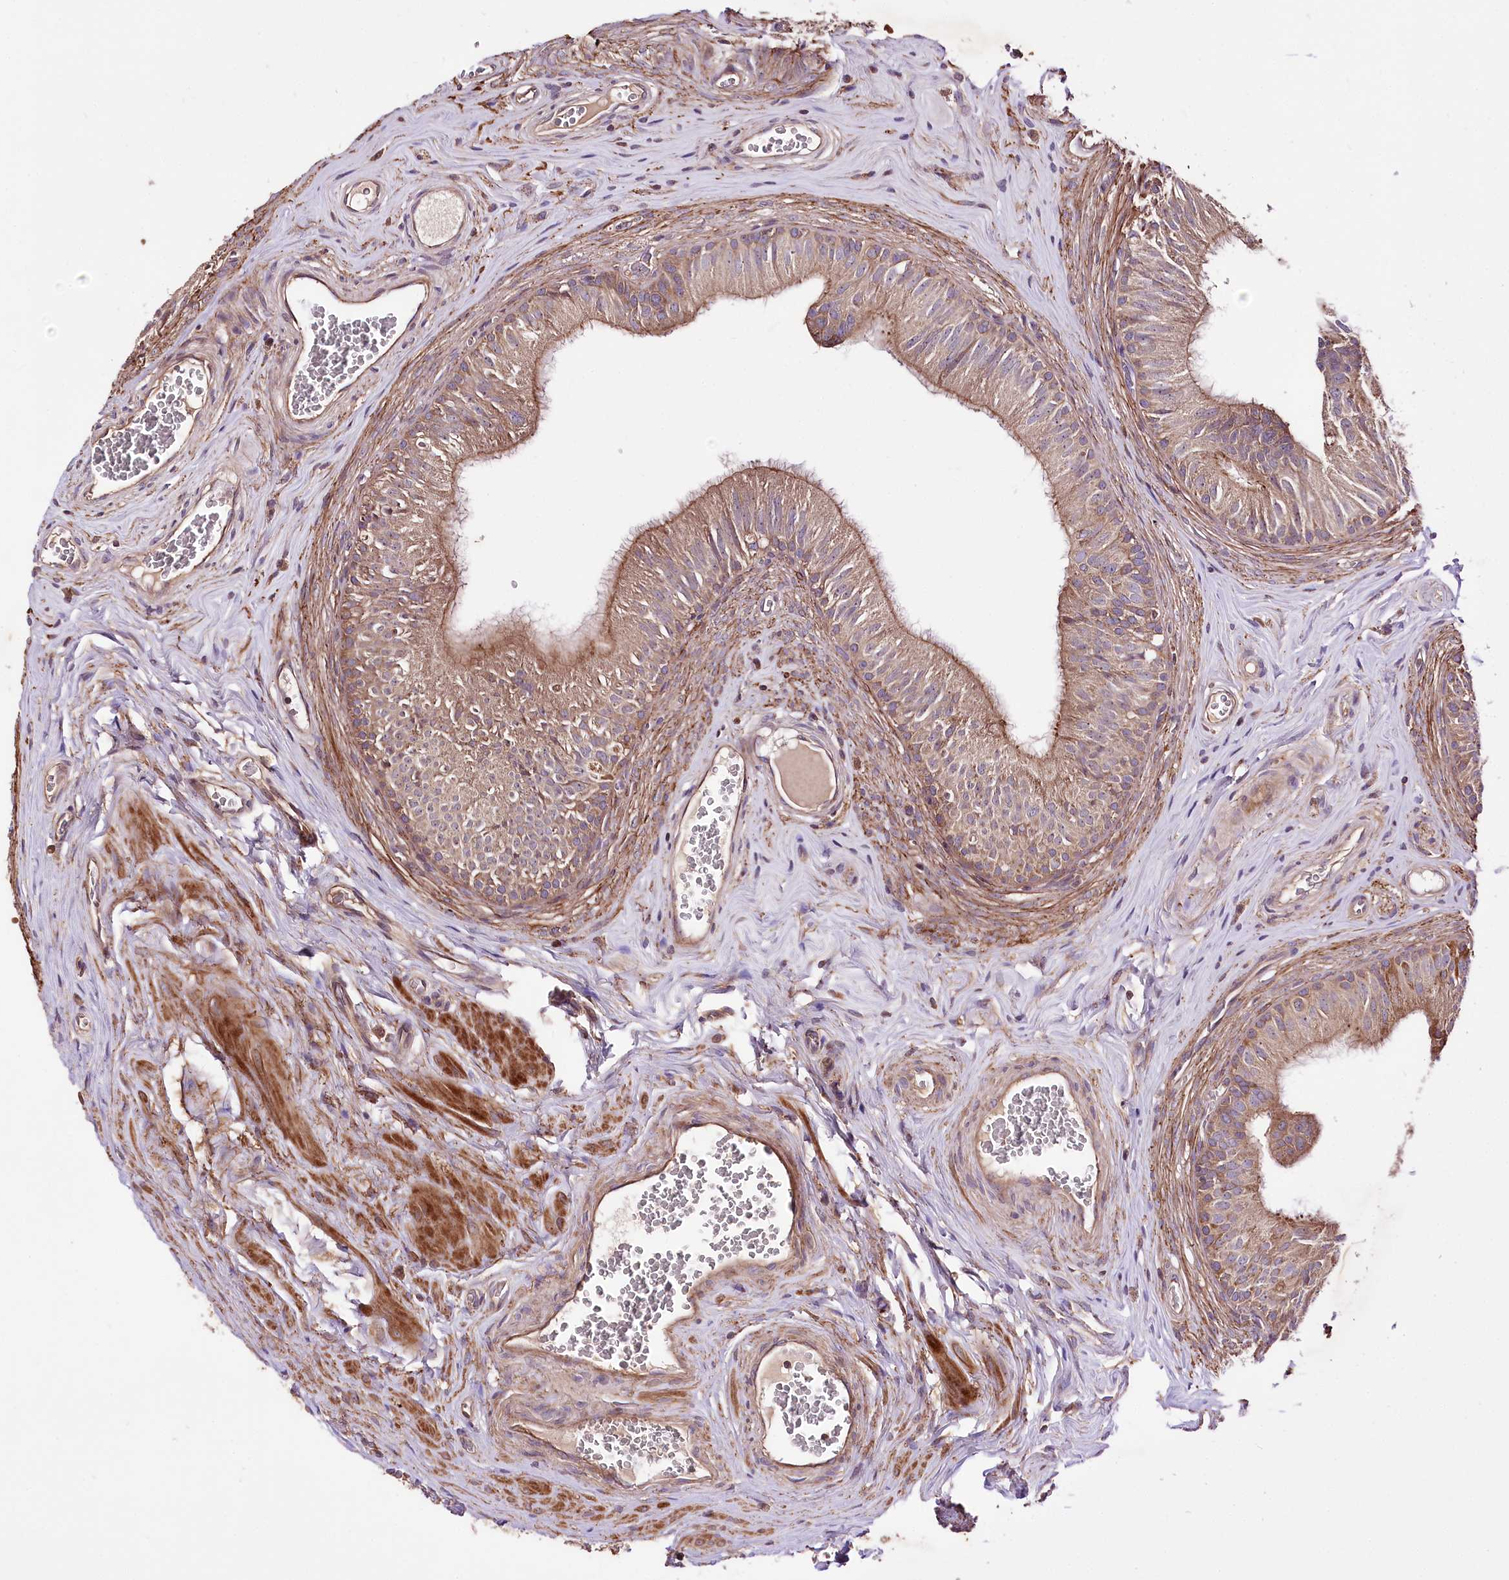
{"staining": {"intensity": "moderate", "quantity": ">75%", "location": "cytoplasmic/membranous"}, "tissue": "epididymis", "cell_type": "Glandular cells", "image_type": "normal", "snomed": [{"axis": "morphology", "description": "Normal tissue, NOS"}, {"axis": "topography", "description": "Epididymis"}], "caption": "IHC of normal human epididymis reveals medium levels of moderate cytoplasmic/membranous expression in approximately >75% of glandular cells. (DAB = brown stain, brightfield microscopy at high magnification).", "gene": "WWC1", "patient": {"sex": "male", "age": 46}}